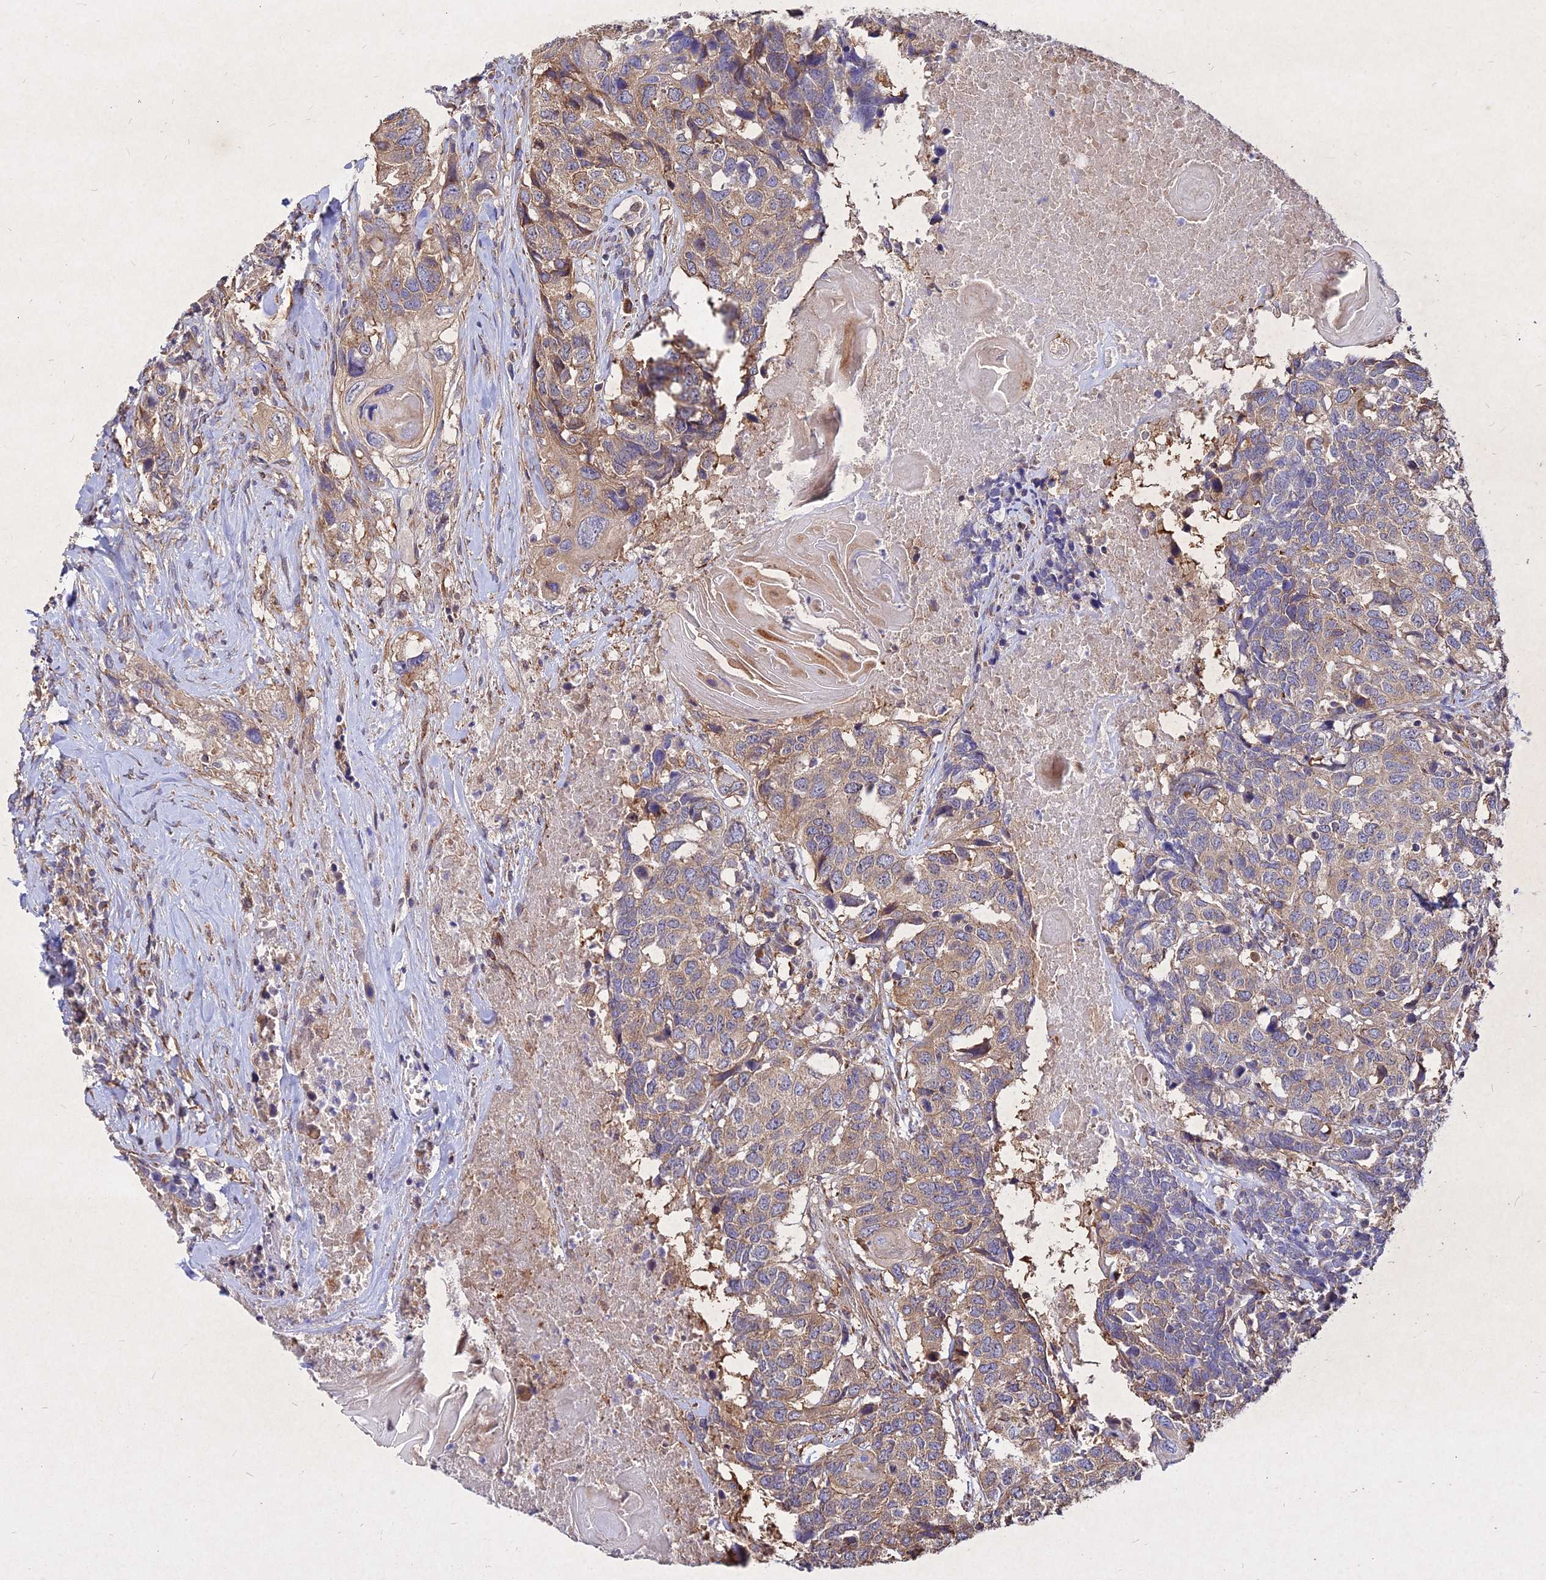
{"staining": {"intensity": "weak", "quantity": "25%-75%", "location": "cytoplasmic/membranous"}, "tissue": "head and neck cancer", "cell_type": "Tumor cells", "image_type": "cancer", "snomed": [{"axis": "morphology", "description": "Squamous cell carcinoma, NOS"}, {"axis": "topography", "description": "Head-Neck"}], "caption": "DAB immunohistochemical staining of human squamous cell carcinoma (head and neck) shows weak cytoplasmic/membranous protein staining in about 25%-75% of tumor cells. (DAB IHC, brown staining for protein, blue staining for nuclei).", "gene": "SKA1", "patient": {"sex": "male", "age": 66}}